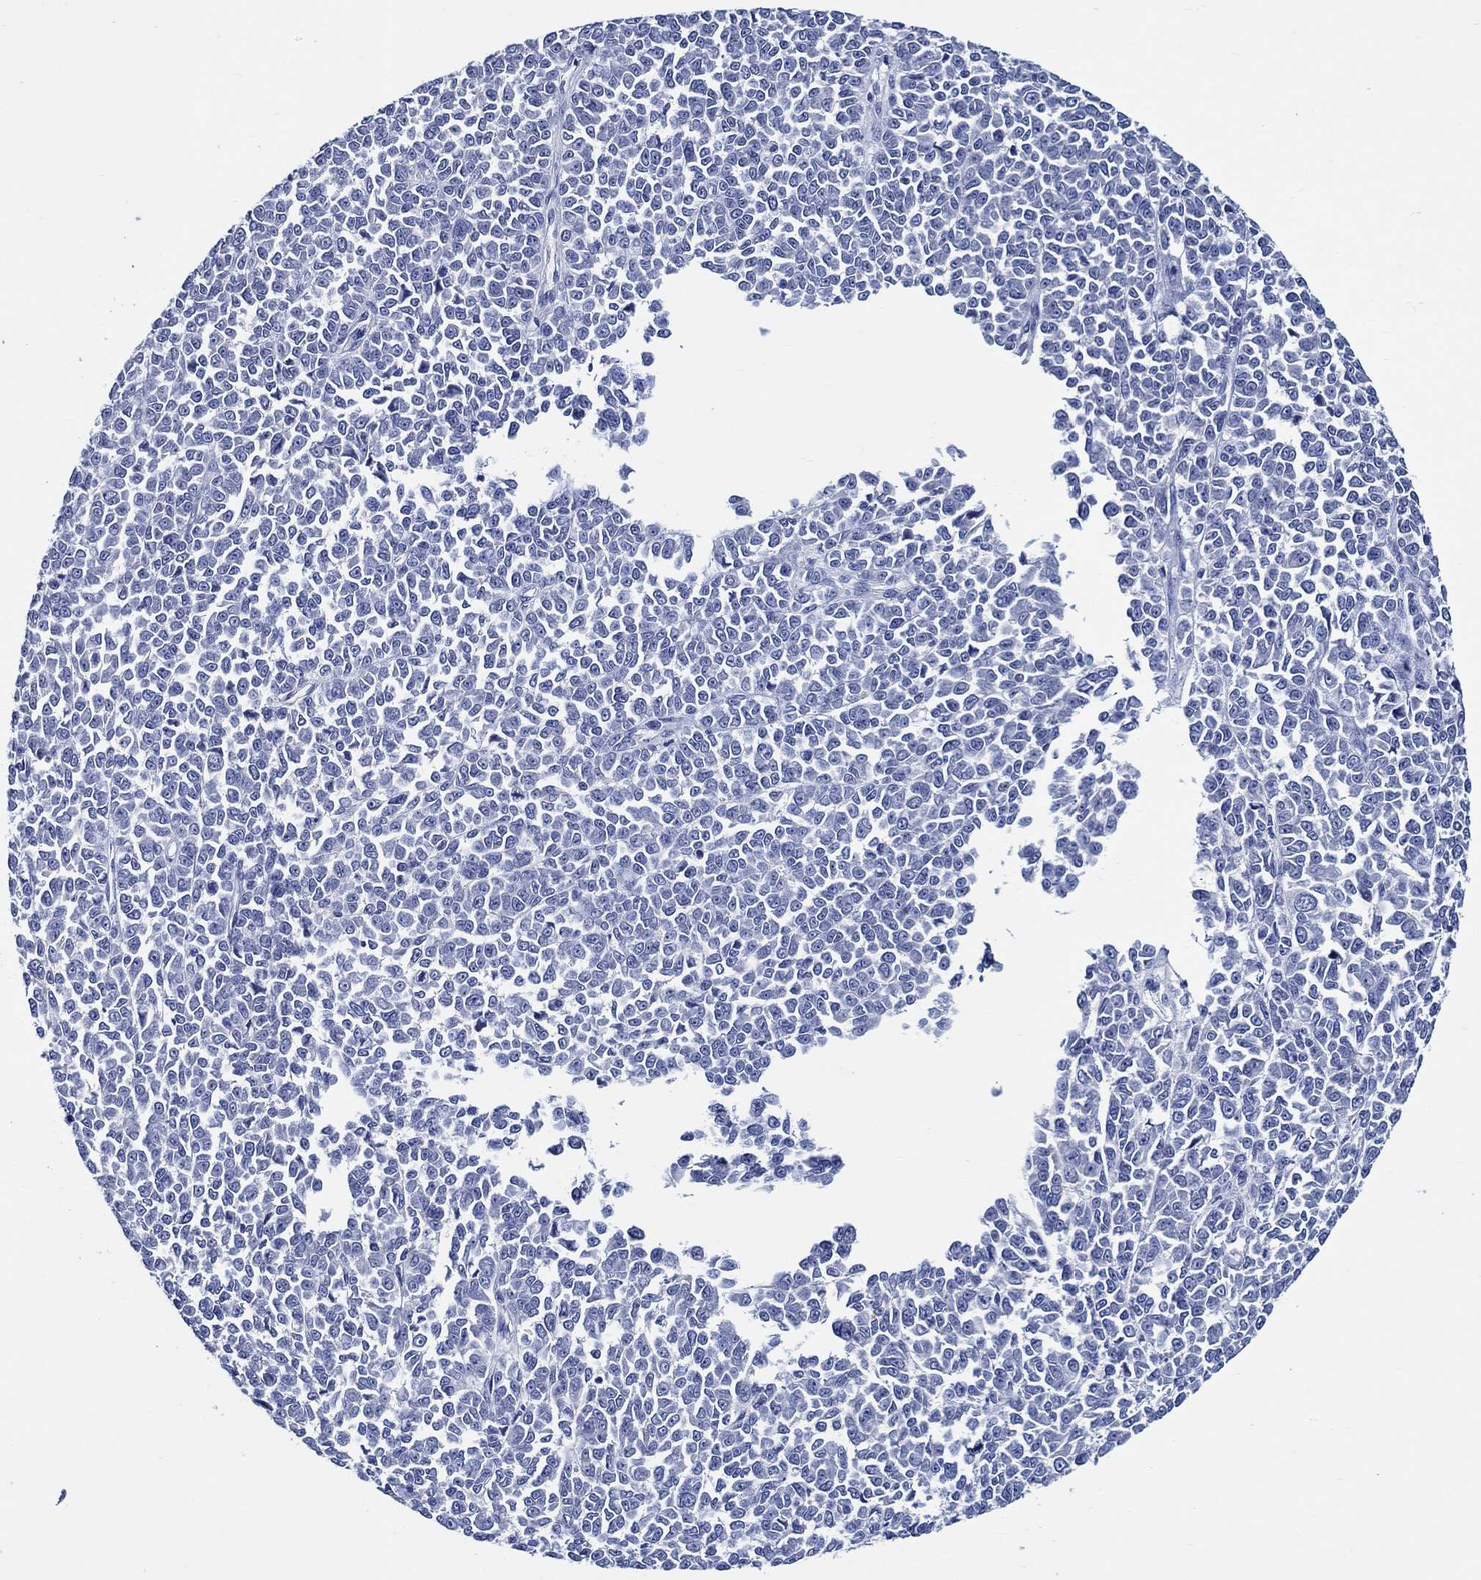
{"staining": {"intensity": "negative", "quantity": "none", "location": "none"}, "tissue": "melanoma", "cell_type": "Tumor cells", "image_type": "cancer", "snomed": [{"axis": "morphology", "description": "Malignant melanoma, NOS"}, {"axis": "topography", "description": "Skin"}], "caption": "An image of human melanoma is negative for staining in tumor cells. (DAB (3,3'-diaminobenzidine) IHC visualized using brightfield microscopy, high magnification).", "gene": "SKOR1", "patient": {"sex": "female", "age": 95}}